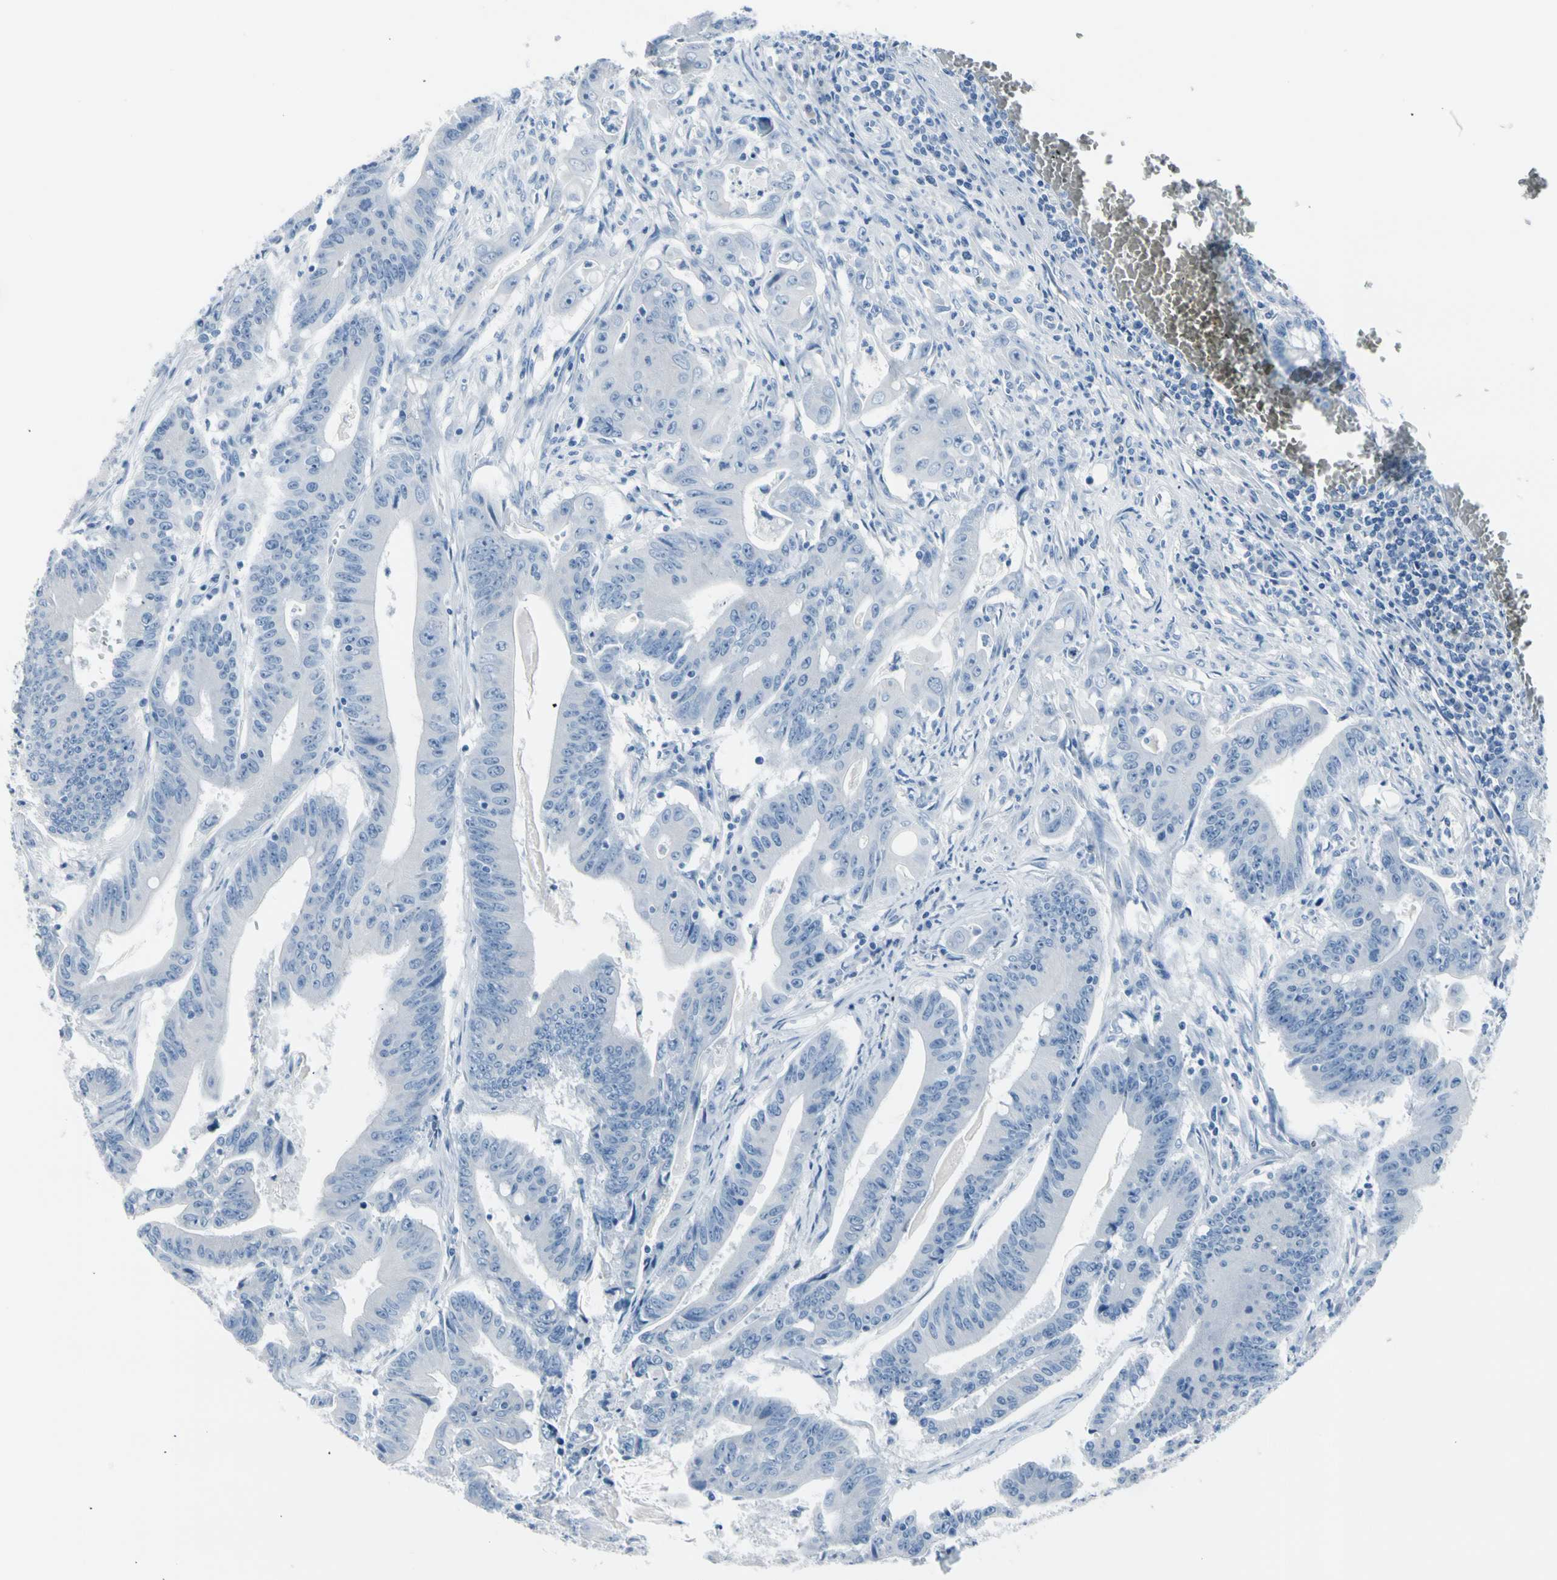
{"staining": {"intensity": "negative", "quantity": "none", "location": "none"}, "tissue": "colorectal cancer", "cell_type": "Tumor cells", "image_type": "cancer", "snomed": [{"axis": "morphology", "description": "Adenocarcinoma, NOS"}, {"axis": "topography", "description": "Colon"}], "caption": "DAB immunohistochemical staining of colorectal cancer (adenocarcinoma) reveals no significant staining in tumor cells.", "gene": "TPO", "patient": {"sex": "male", "age": 45}}